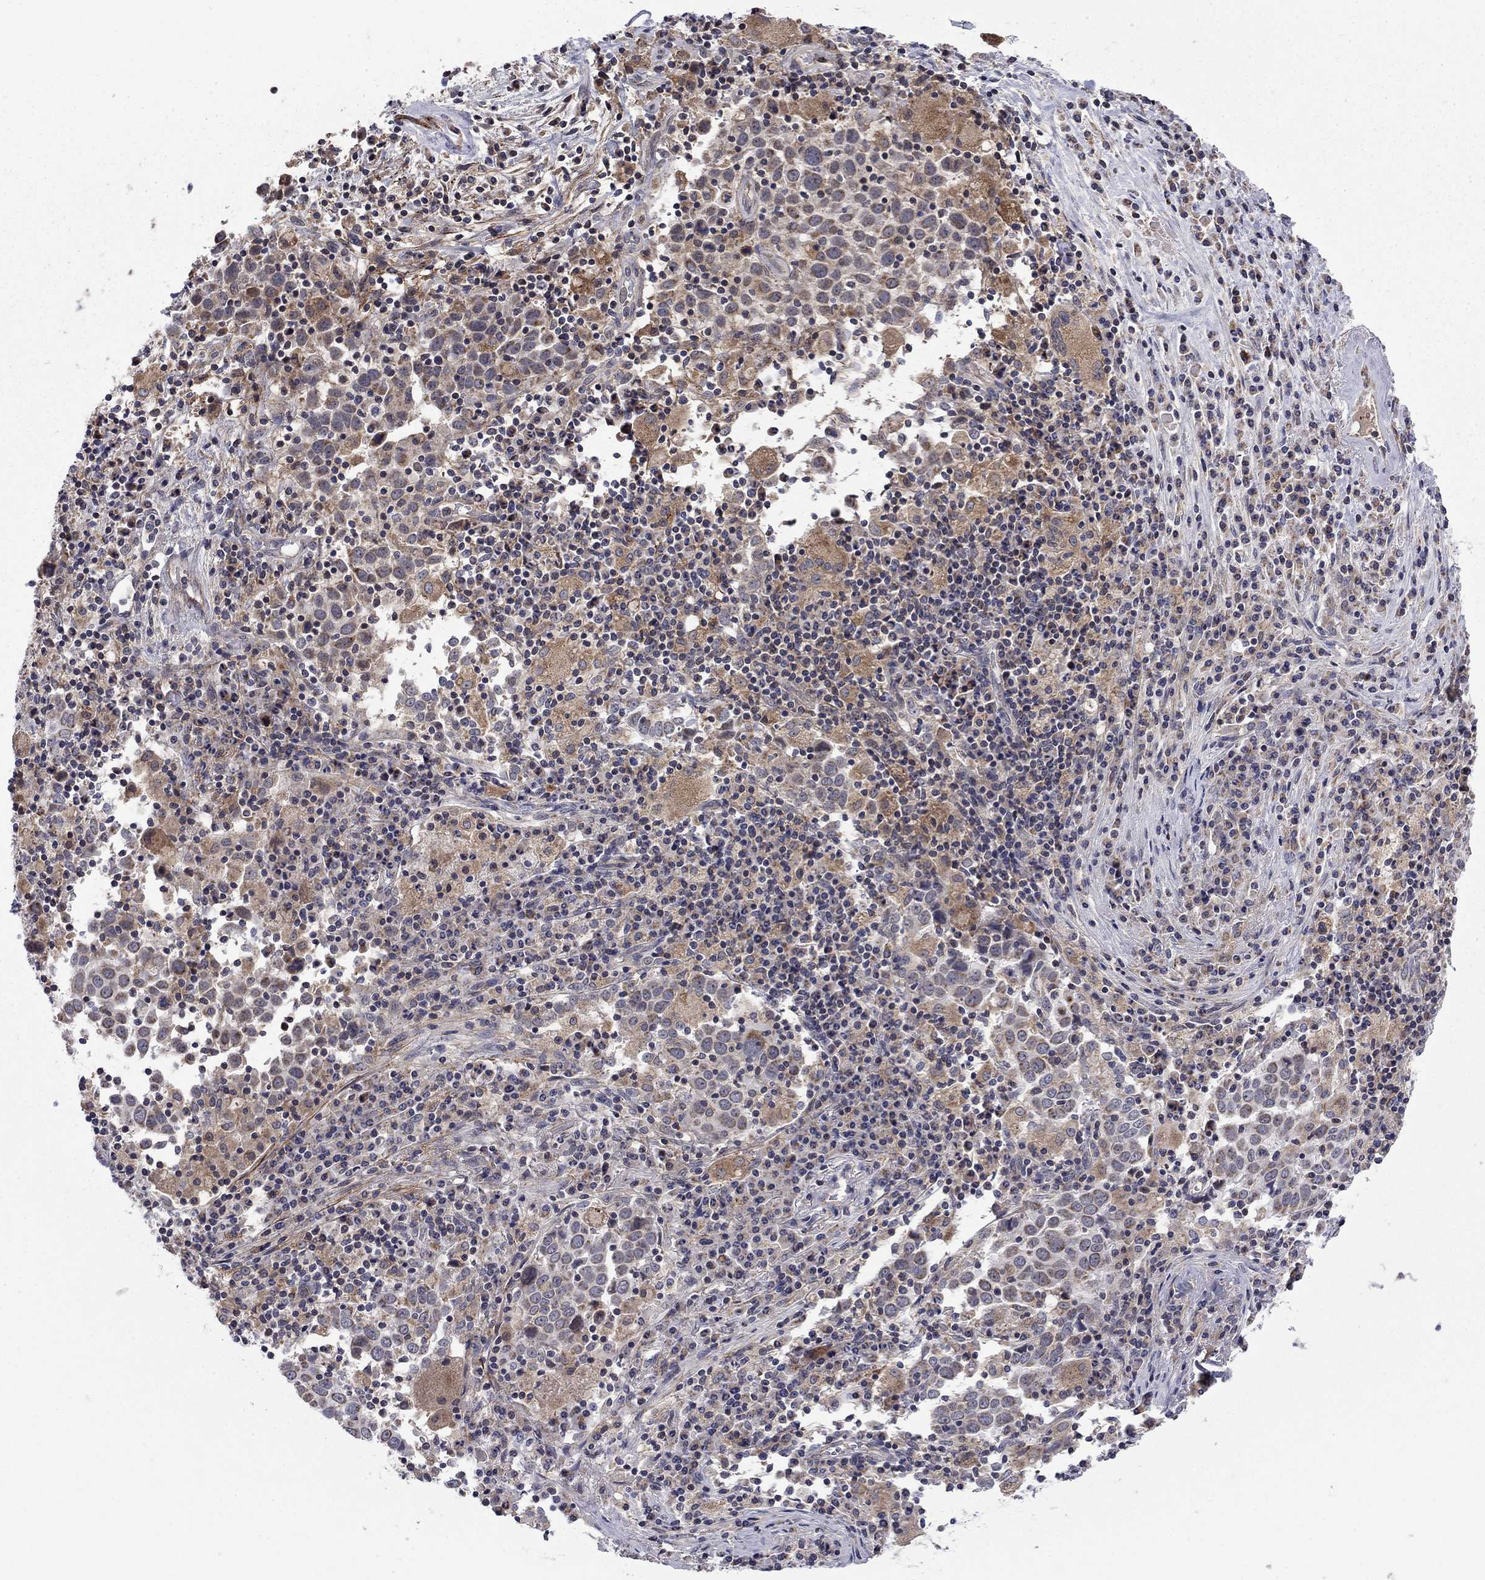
{"staining": {"intensity": "weak", "quantity": "<25%", "location": "cytoplasmic/membranous"}, "tissue": "lung cancer", "cell_type": "Tumor cells", "image_type": "cancer", "snomed": [{"axis": "morphology", "description": "Squamous cell carcinoma, NOS"}, {"axis": "topography", "description": "Lung"}], "caption": "IHC photomicrograph of neoplastic tissue: lung cancer (squamous cell carcinoma) stained with DAB exhibits no significant protein expression in tumor cells.", "gene": "DOP1B", "patient": {"sex": "male", "age": 57}}